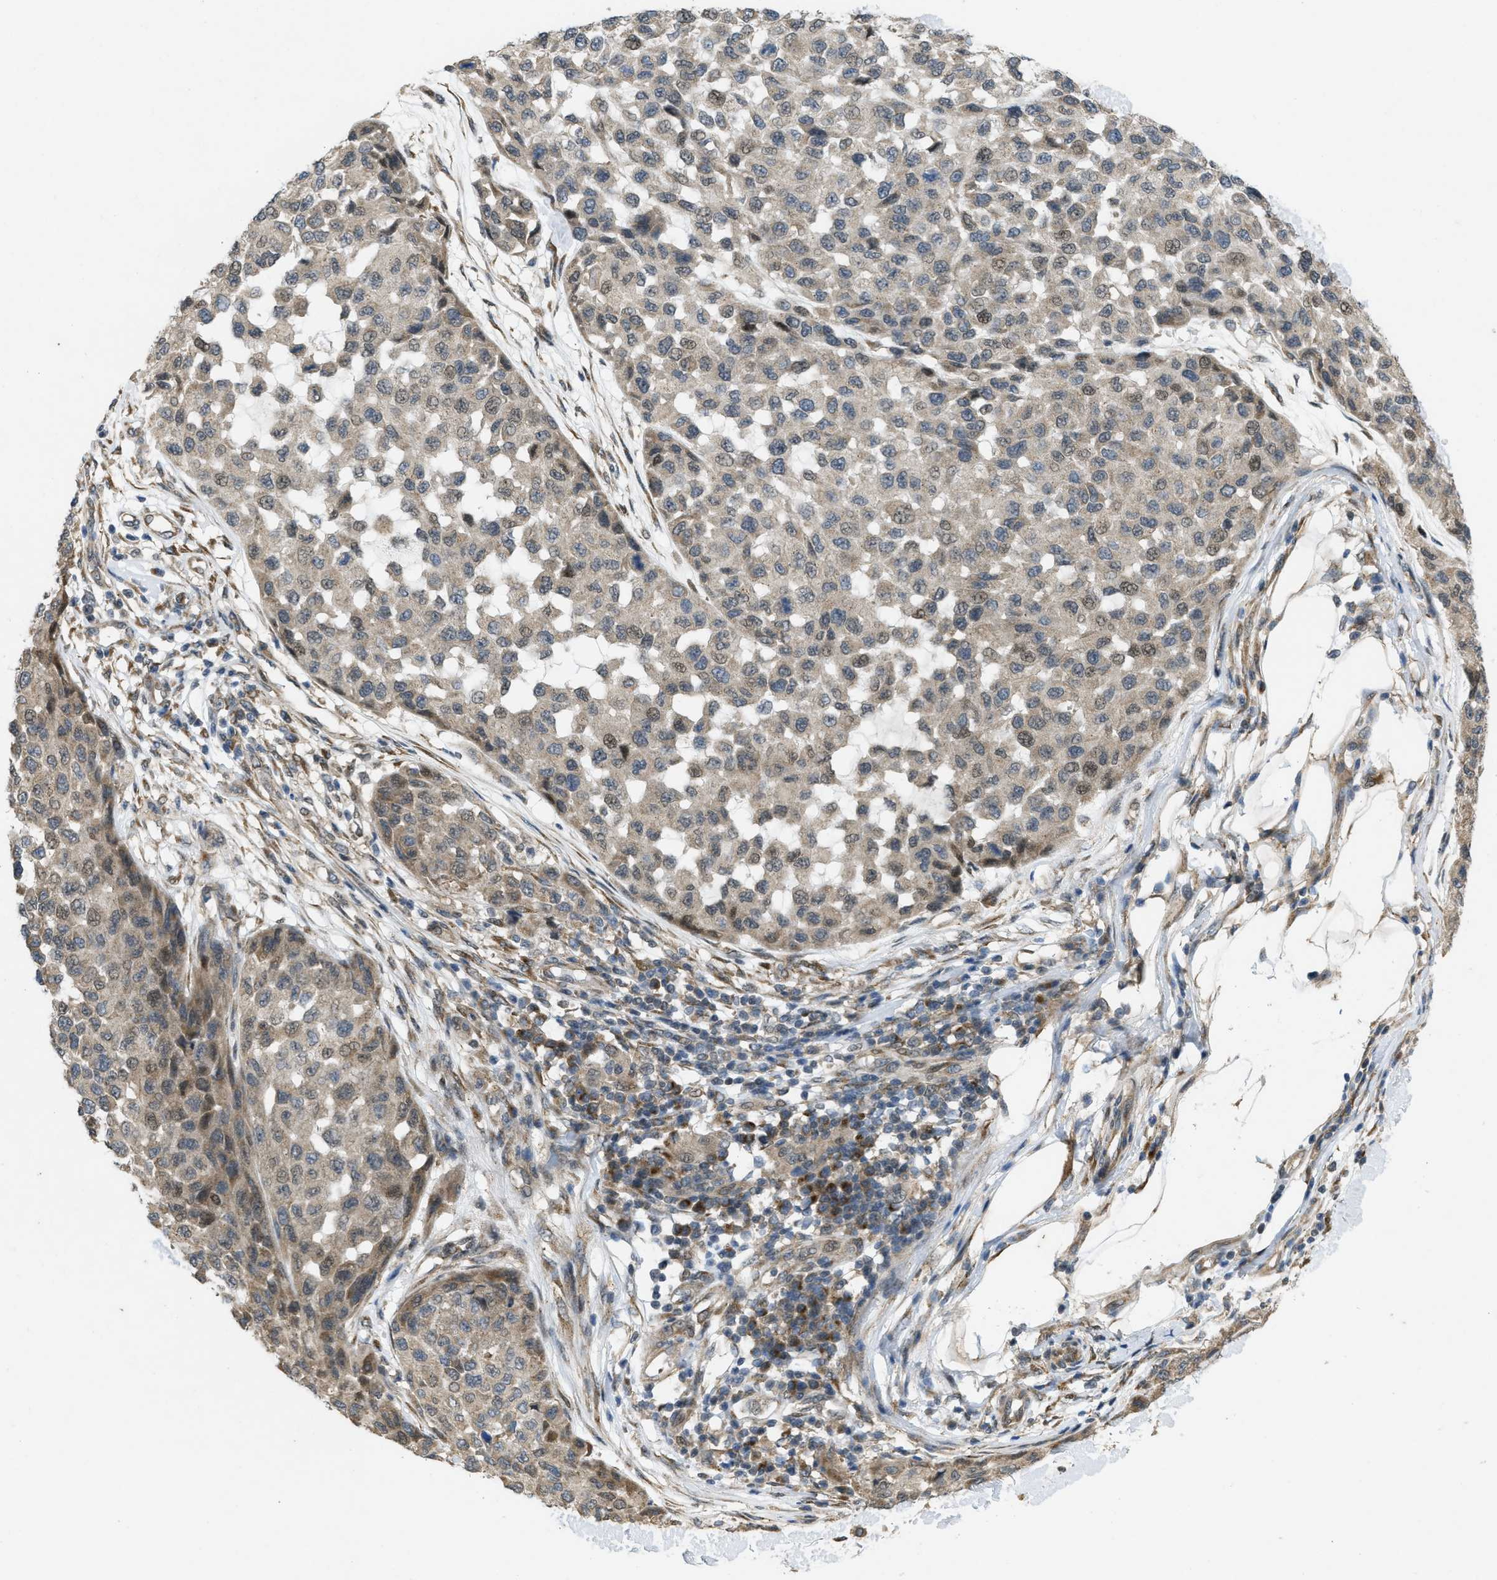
{"staining": {"intensity": "weak", "quantity": ">75%", "location": "cytoplasmic/membranous"}, "tissue": "melanoma", "cell_type": "Tumor cells", "image_type": "cancer", "snomed": [{"axis": "morphology", "description": "Normal tissue, NOS"}, {"axis": "morphology", "description": "Malignant melanoma, NOS"}, {"axis": "topography", "description": "Skin"}], "caption": "An immunohistochemistry (IHC) micrograph of neoplastic tissue is shown. Protein staining in brown shows weak cytoplasmic/membranous positivity in melanoma within tumor cells.", "gene": "IFNLR1", "patient": {"sex": "male", "age": 62}}